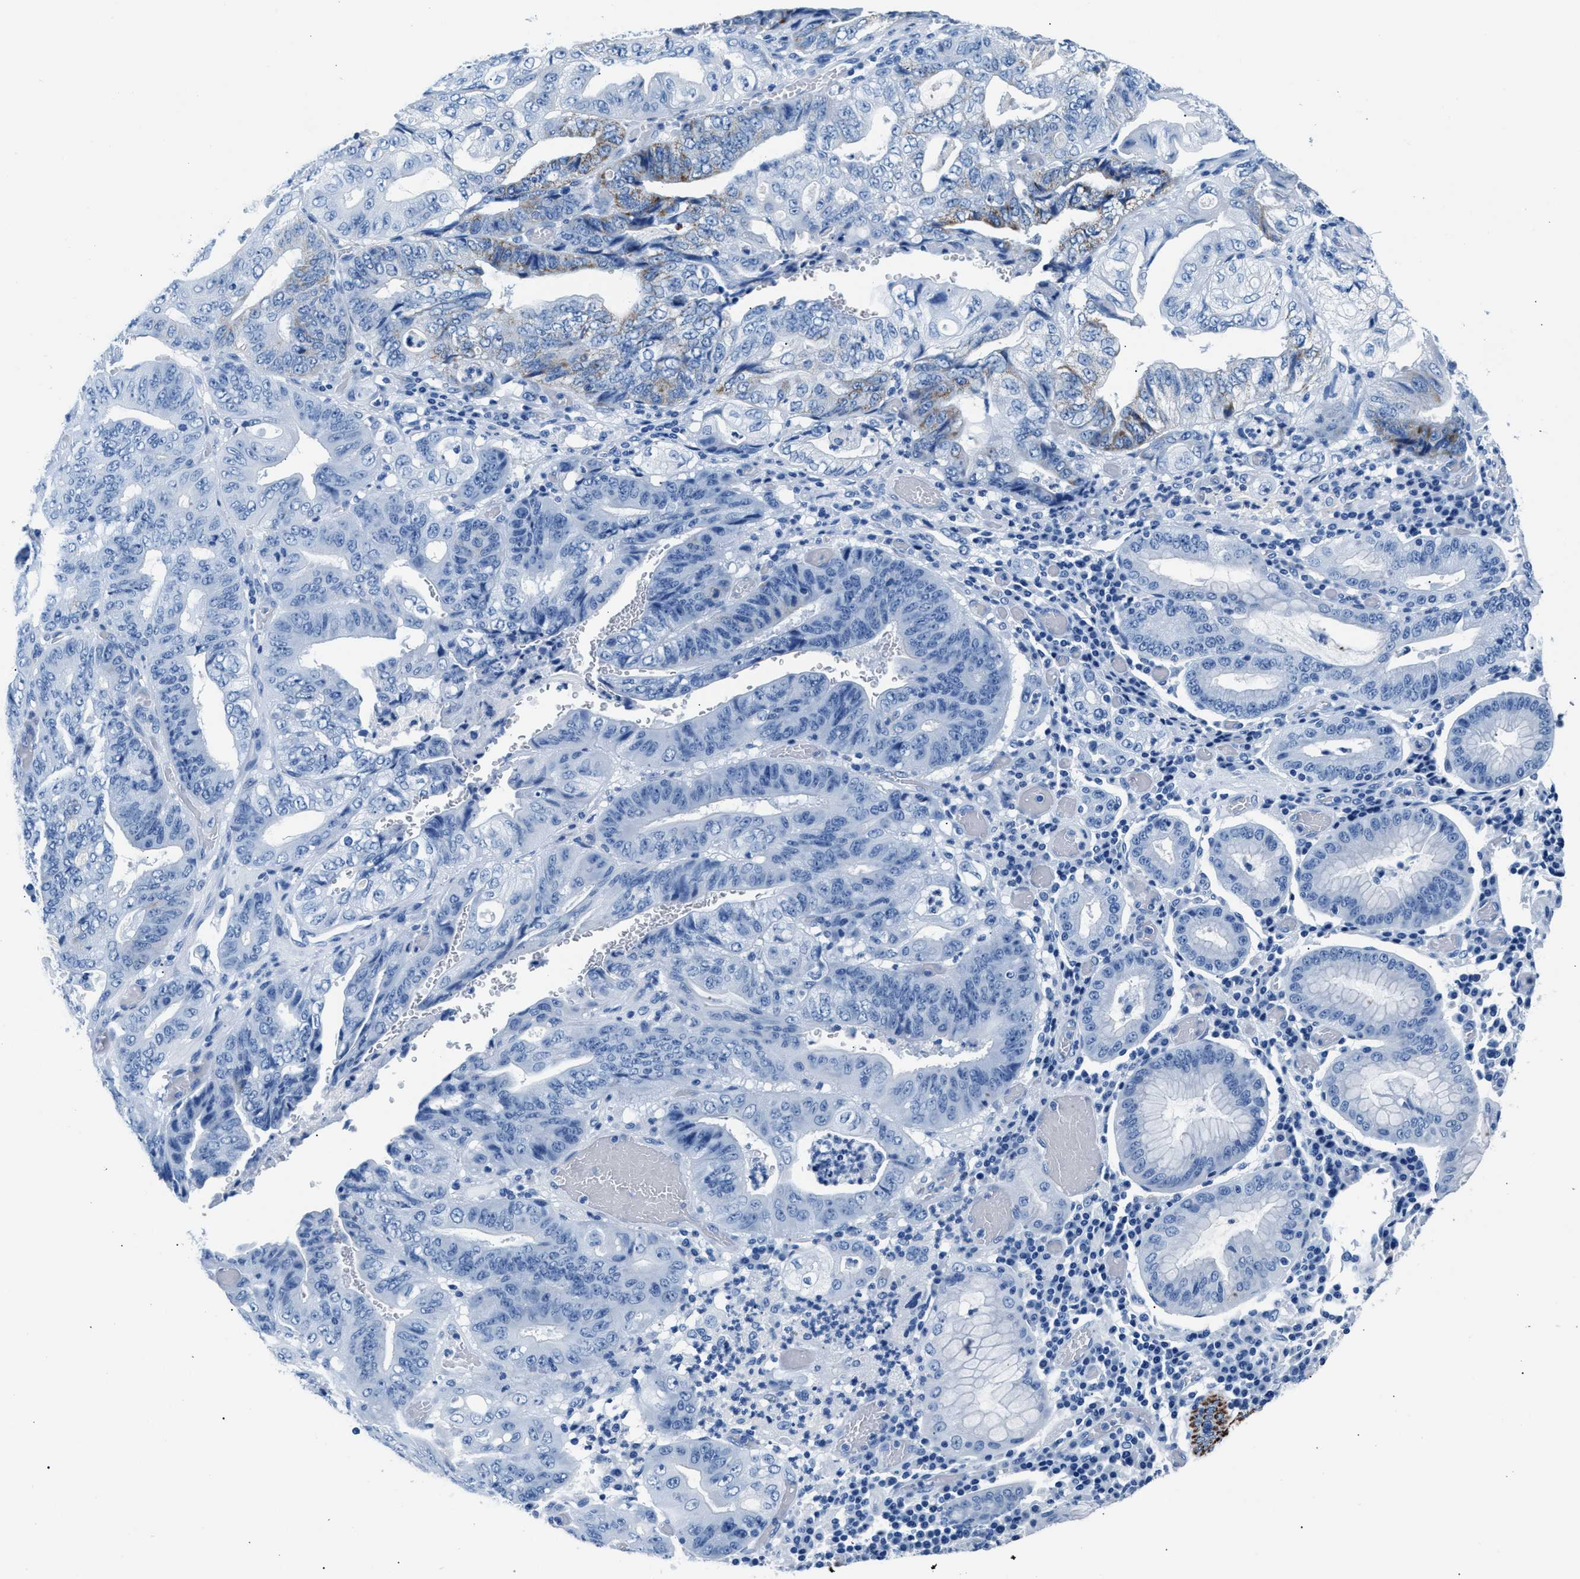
{"staining": {"intensity": "weak", "quantity": "<25%", "location": "cytoplasmic/membranous"}, "tissue": "stomach cancer", "cell_type": "Tumor cells", "image_type": "cancer", "snomed": [{"axis": "morphology", "description": "Adenocarcinoma, NOS"}, {"axis": "topography", "description": "Stomach"}], "caption": "This is an immunohistochemistry (IHC) image of human stomach cancer (adenocarcinoma). There is no expression in tumor cells.", "gene": "CPS1", "patient": {"sex": "female", "age": 73}}